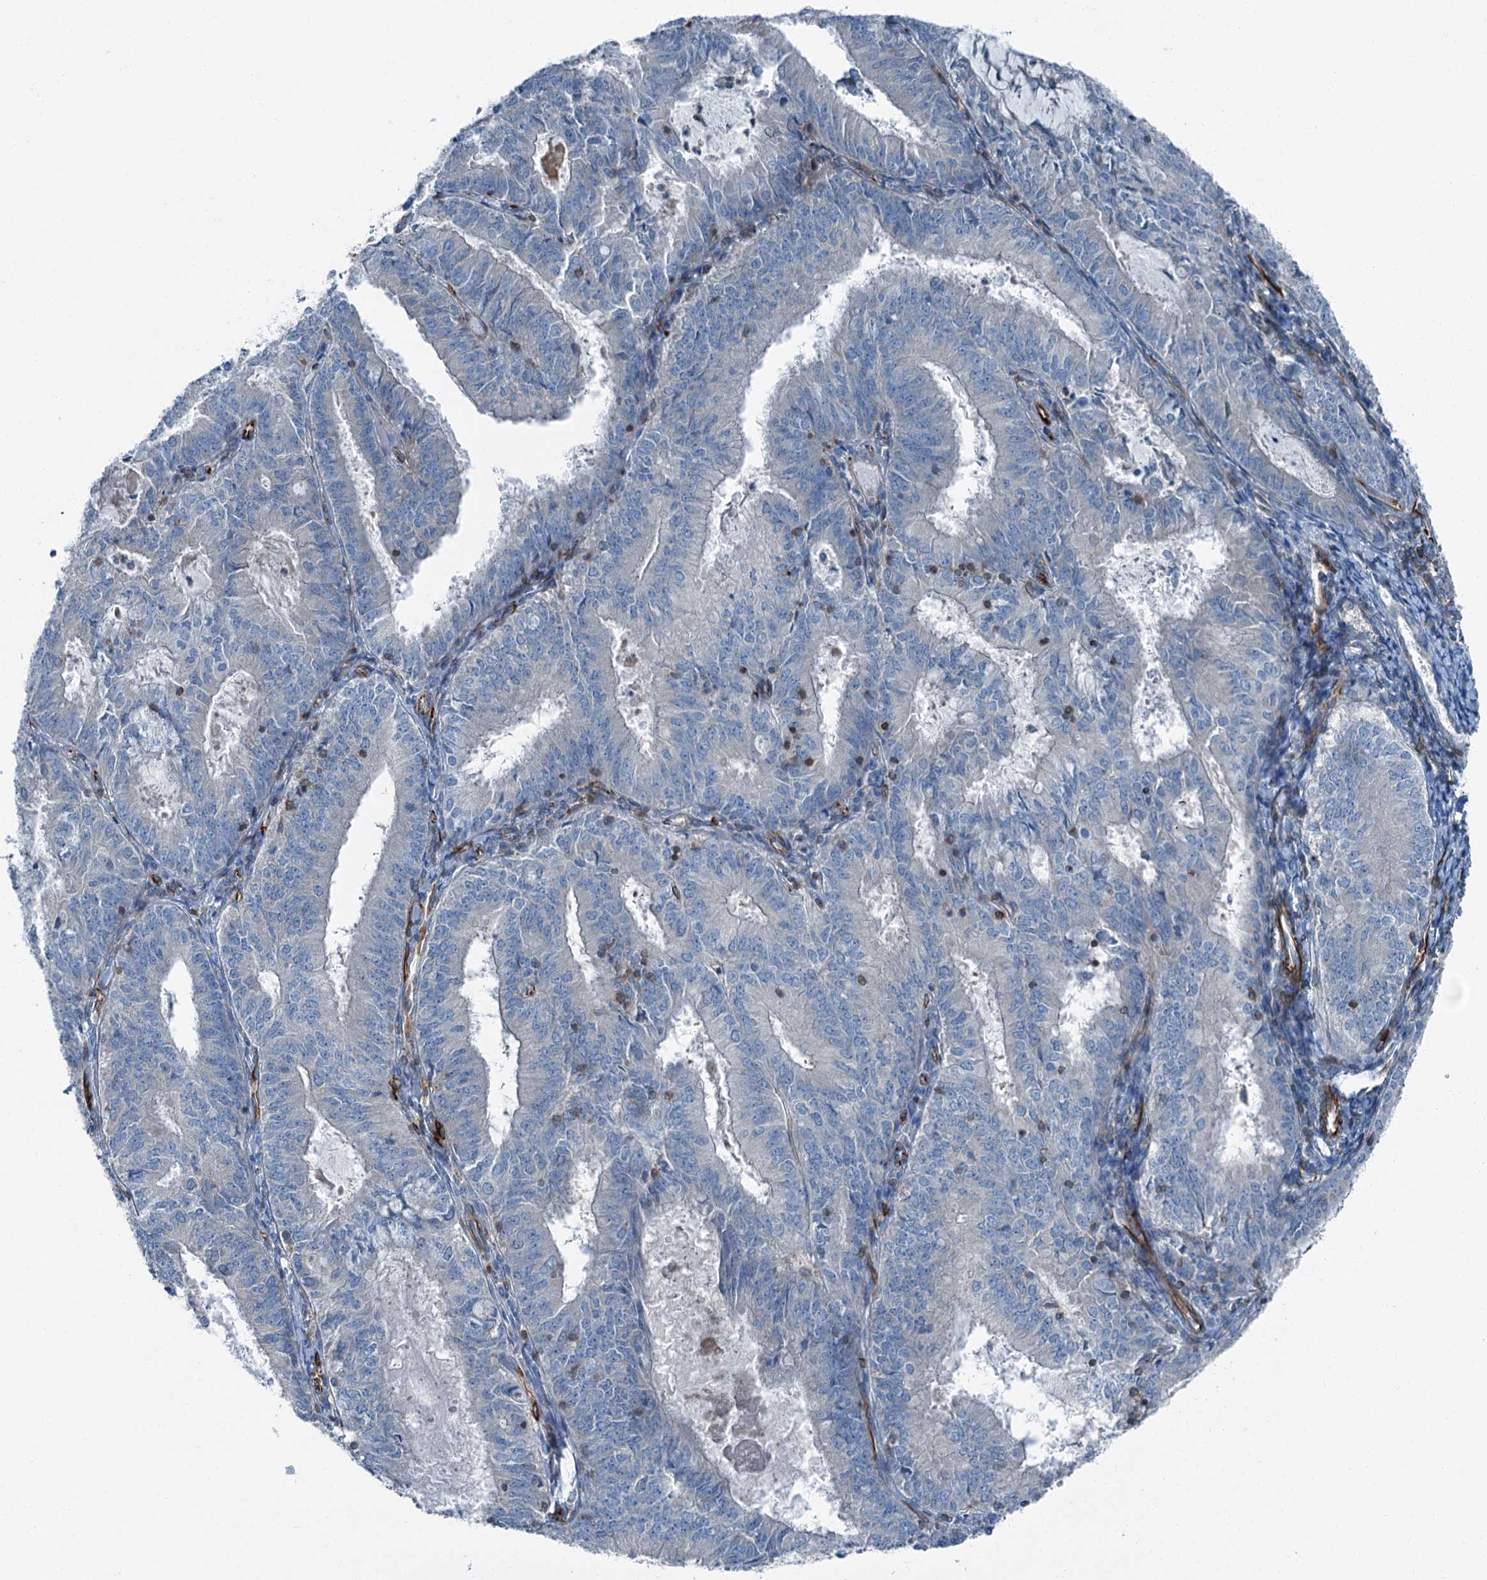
{"staining": {"intensity": "negative", "quantity": "none", "location": "none"}, "tissue": "endometrial cancer", "cell_type": "Tumor cells", "image_type": "cancer", "snomed": [{"axis": "morphology", "description": "Adenocarcinoma, NOS"}, {"axis": "topography", "description": "Endometrium"}], "caption": "This is an immunohistochemistry image of human endometrial adenocarcinoma. There is no staining in tumor cells.", "gene": "AXL", "patient": {"sex": "female", "age": 57}}